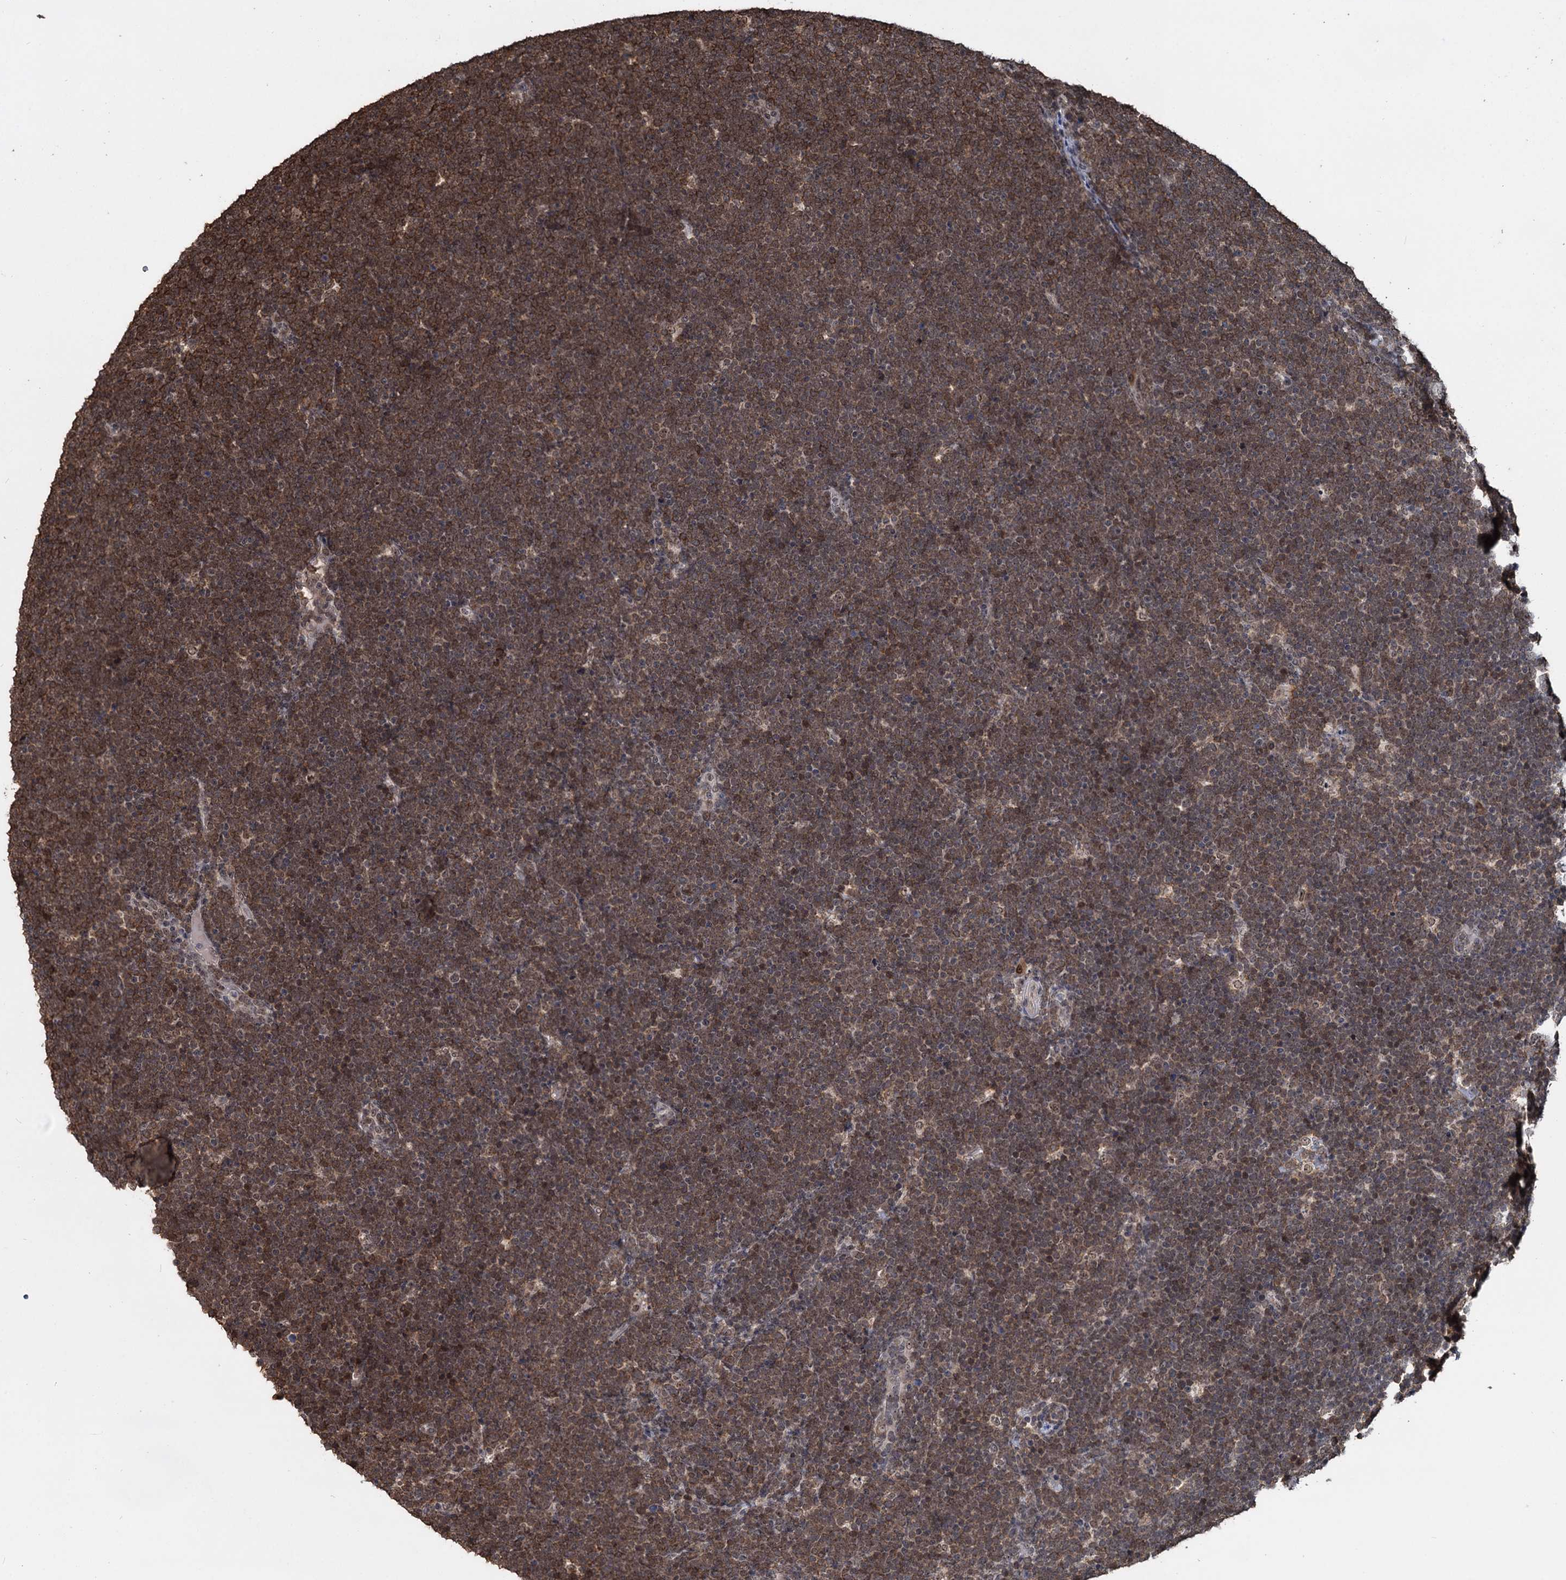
{"staining": {"intensity": "moderate", "quantity": ">75%", "location": "cytoplasmic/membranous,nuclear"}, "tissue": "lymphoma", "cell_type": "Tumor cells", "image_type": "cancer", "snomed": [{"axis": "morphology", "description": "Malignant lymphoma, non-Hodgkin's type, High grade"}, {"axis": "topography", "description": "Lymph node"}], "caption": "Lymphoma stained for a protein displays moderate cytoplasmic/membranous and nuclear positivity in tumor cells. (Stains: DAB in brown, nuclei in blue, Microscopy: brightfield microscopy at high magnification).", "gene": "FAM216B", "patient": {"sex": "male", "age": 13}}